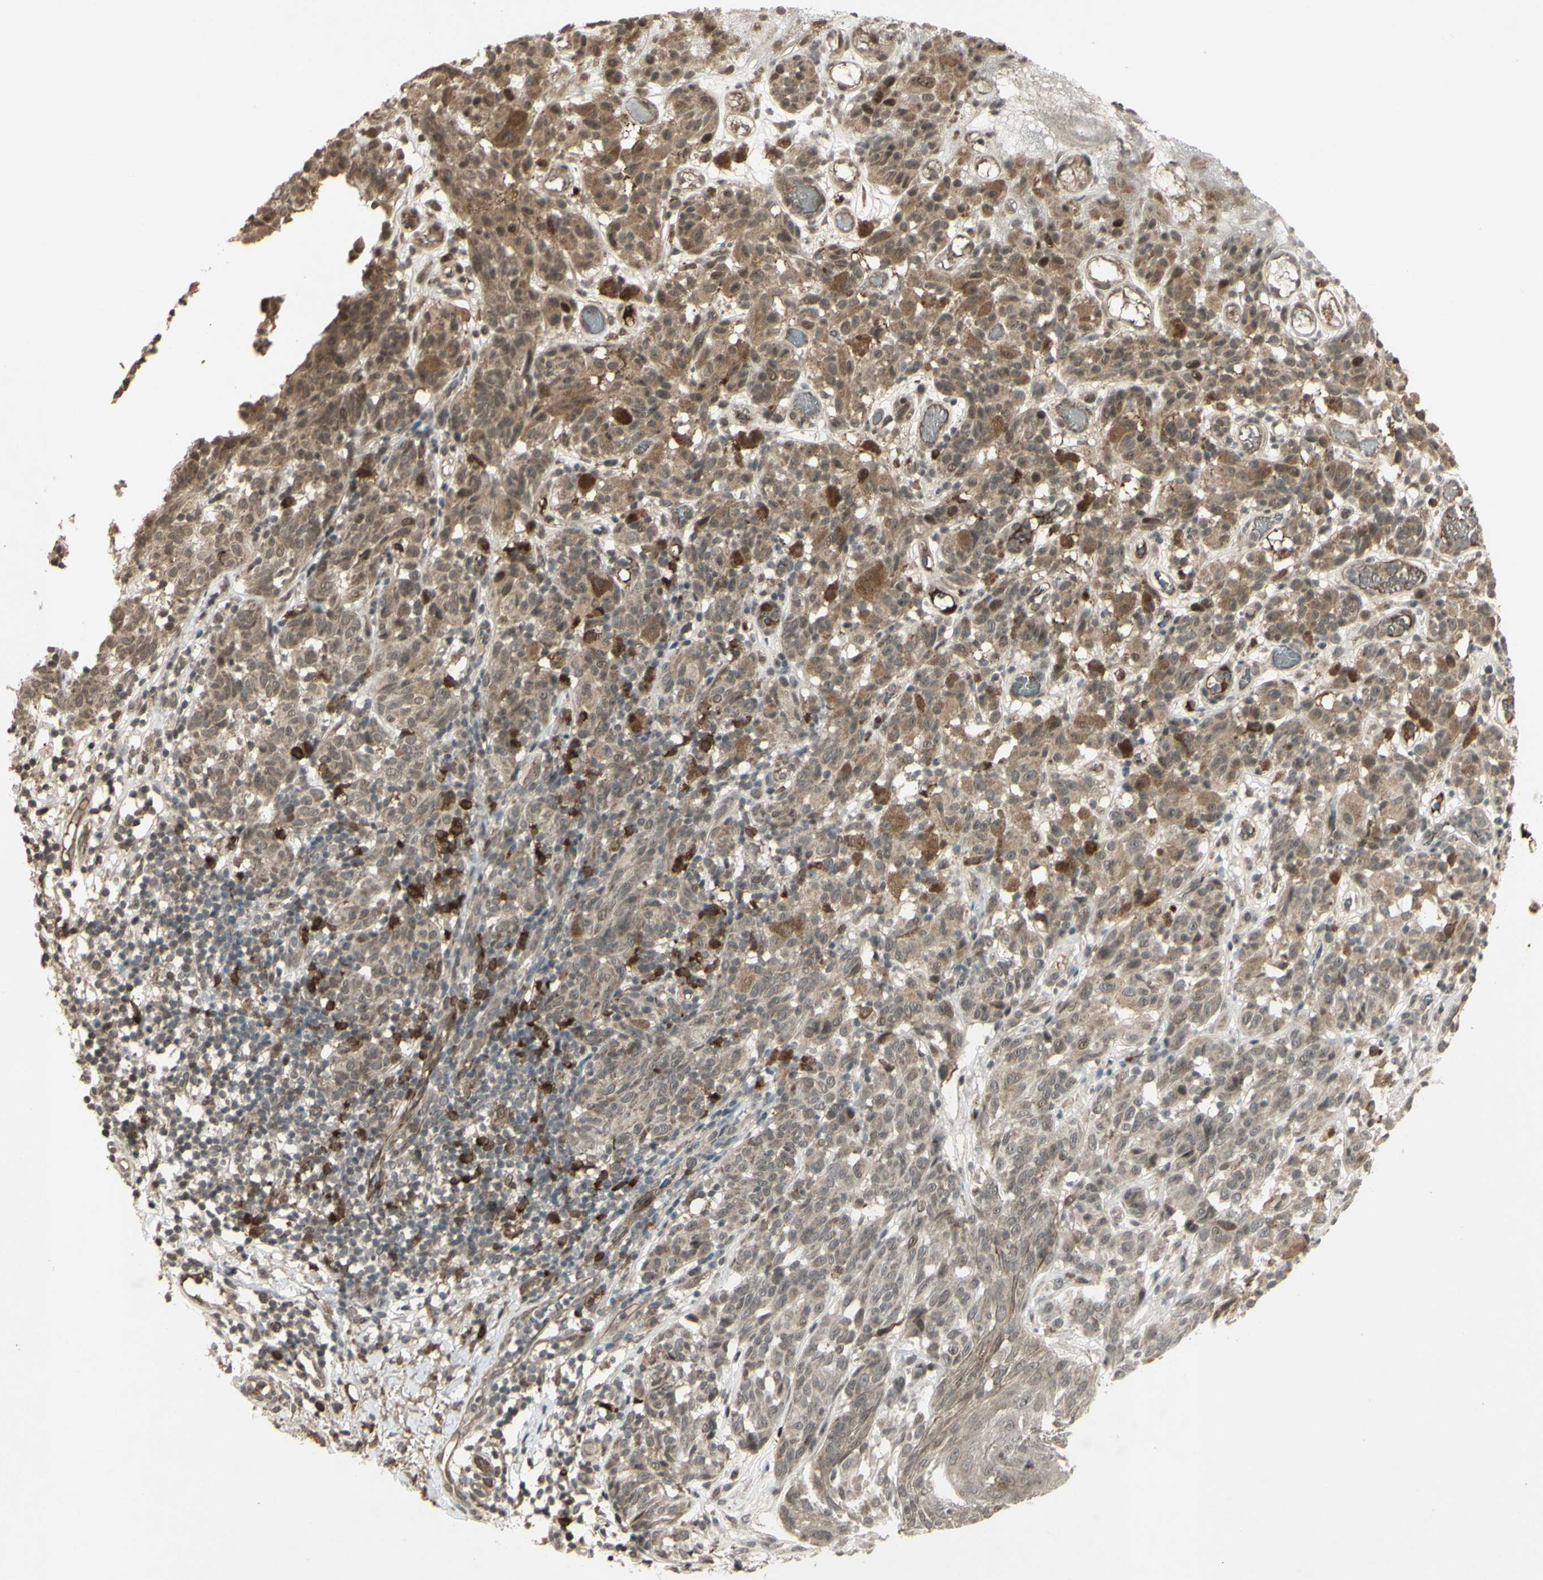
{"staining": {"intensity": "moderate", "quantity": "25%-75%", "location": "cytoplasmic/membranous"}, "tissue": "melanoma", "cell_type": "Tumor cells", "image_type": "cancer", "snomed": [{"axis": "morphology", "description": "Malignant melanoma, NOS"}, {"axis": "topography", "description": "Skin"}], "caption": "An image of malignant melanoma stained for a protein demonstrates moderate cytoplasmic/membranous brown staining in tumor cells.", "gene": "BLNK", "patient": {"sex": "female", "age": 46}}